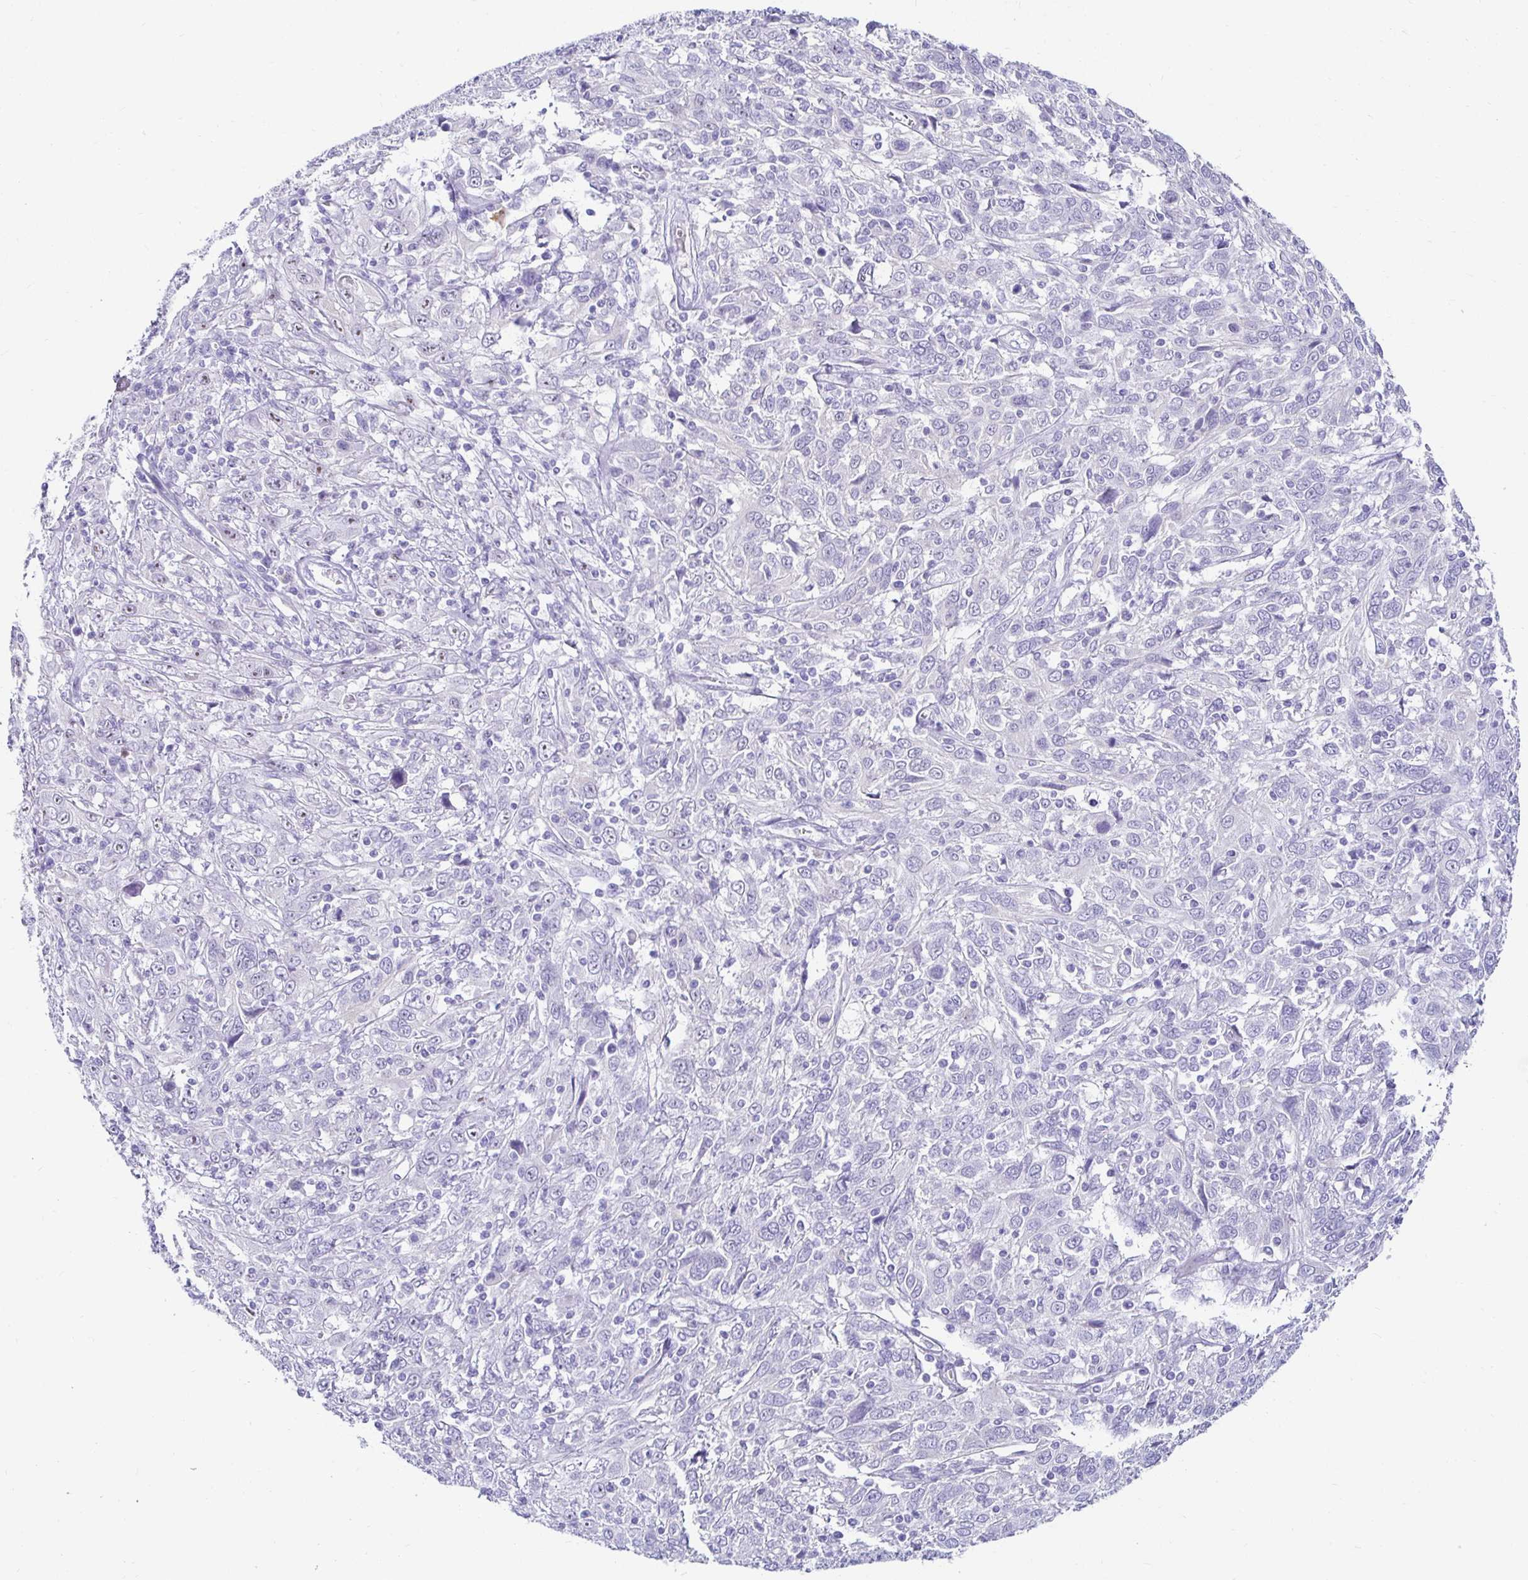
{"staining": {"intensity": "negative", "quantity": "none", "location": "none"}, "tissue": "cervical cancer", "cell_type": "Tumor cells", "image_type": "cancer", "snomed": [{"axis": "morphology", "description": "Squamous cell carcinoma, NOS"}, {"axis": "topography", "description": "Cervix"}], "caption": "An immunohistochemistry (IHC) micrograph of cervical cancer (squamous cell carcinoma) is shown. There is no staining in tumor cells of cervical cancer (squamous cell carcinoma).", "gene": "CST6", "patient": {"sex": "female", "age": 46}}